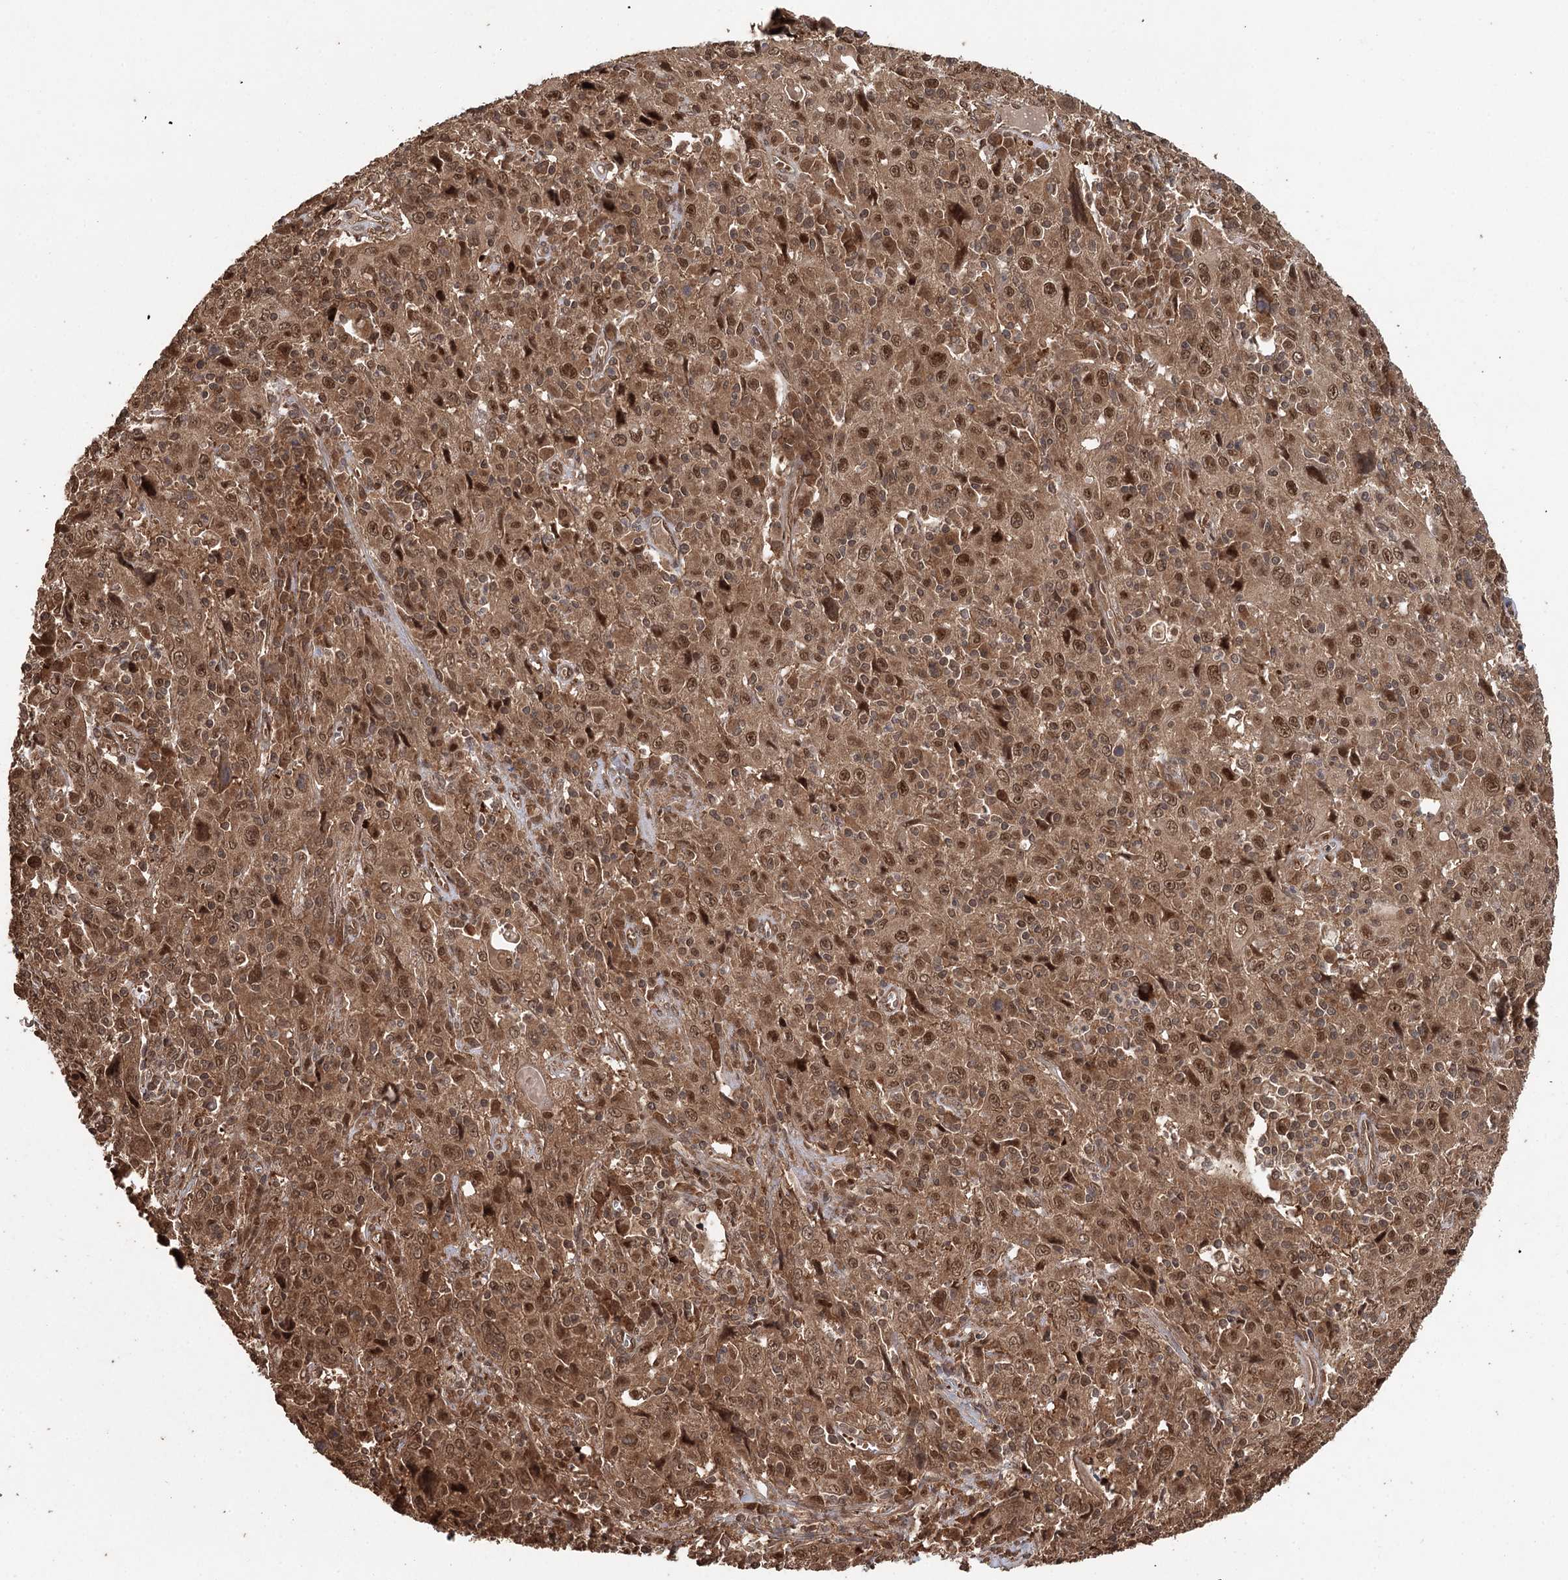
{"staining": {"intensity": "moderate", "quantity": ">75%", "location": "cytoplasmic/membranous,nuclear"}, "tissue": "cervical cancer", "cell_type": "Tumor cells", "image_type": "cancer", "snomed": [{"axis": "morphology", "description": "Squamous cell carcinoma, NOS"}, {"axis": "topography", "description": "Cervix"}], "caption": "This is an image of immunohistochemistry staining of cervical cancer (squamous cell carcinoma), which shows moderate expression in the cytoplasmic/membranous and nuclear of tumor cells.", "gene": "N6AMT1", "patient": {"sex": "female", "age": 46}}